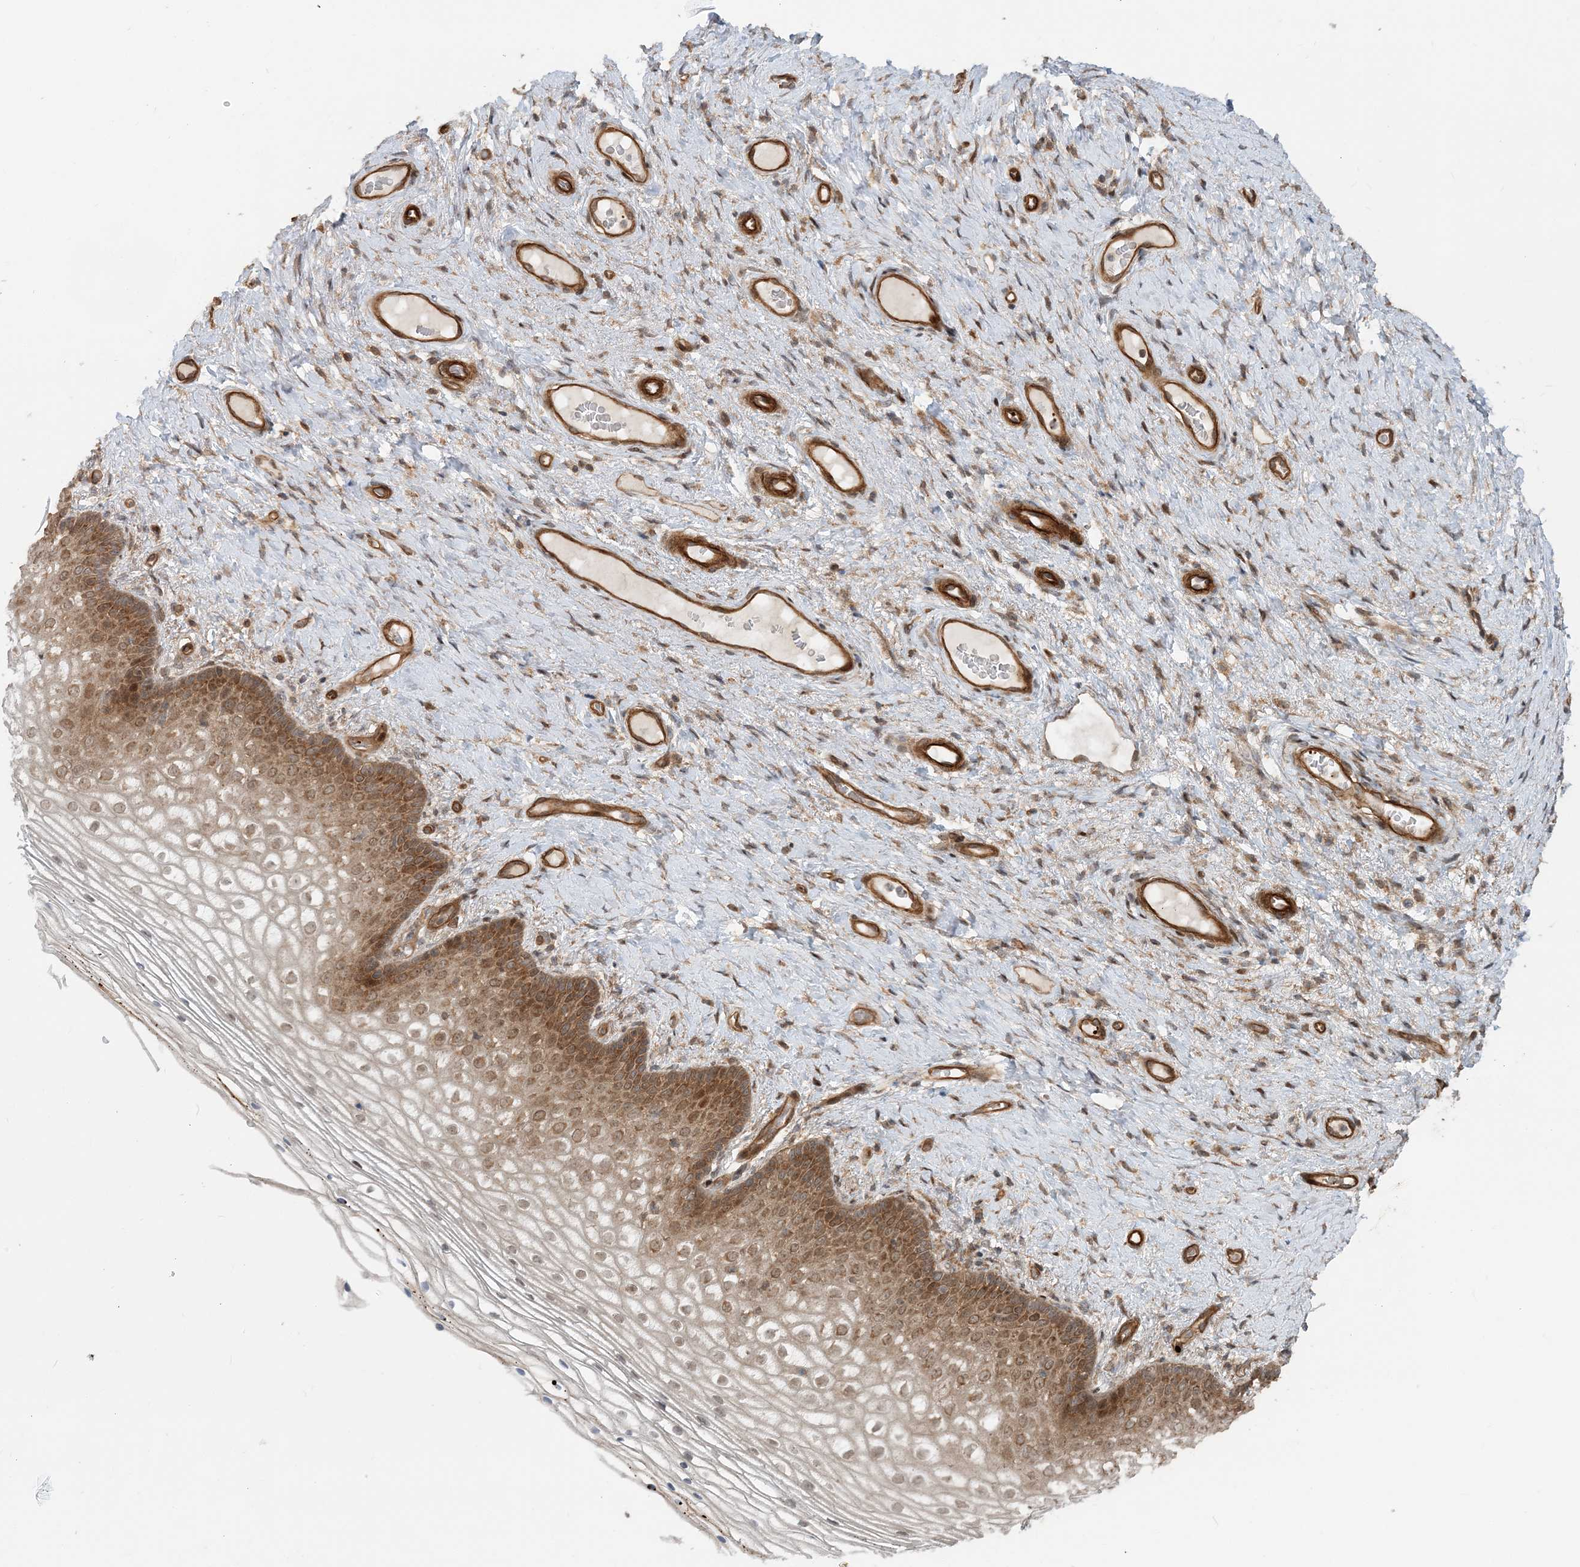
{"staining": {"intensity": "moderate", "quantity": ">75%", "location": "cytoplasmic/membranous,nuclear"}, "tissue": "vagina", "cell_type": "Squamous epithelial cells", "image_type": "normal", "snomed": [{"axis": "morphology", "description": "Normal tissue, NOS"}, {"axis": "topography", "description": "Vagina"}], "caption": "The image exhibits staining of benign vagina, revealing moderate cytoplasmic/membranous,nuclear protein staining (brown color) within squamous epithelial cells. Nuclei are stained in blue.", "gene": "GEMIN5", "patient": {"sex": "female", "age": 60}}